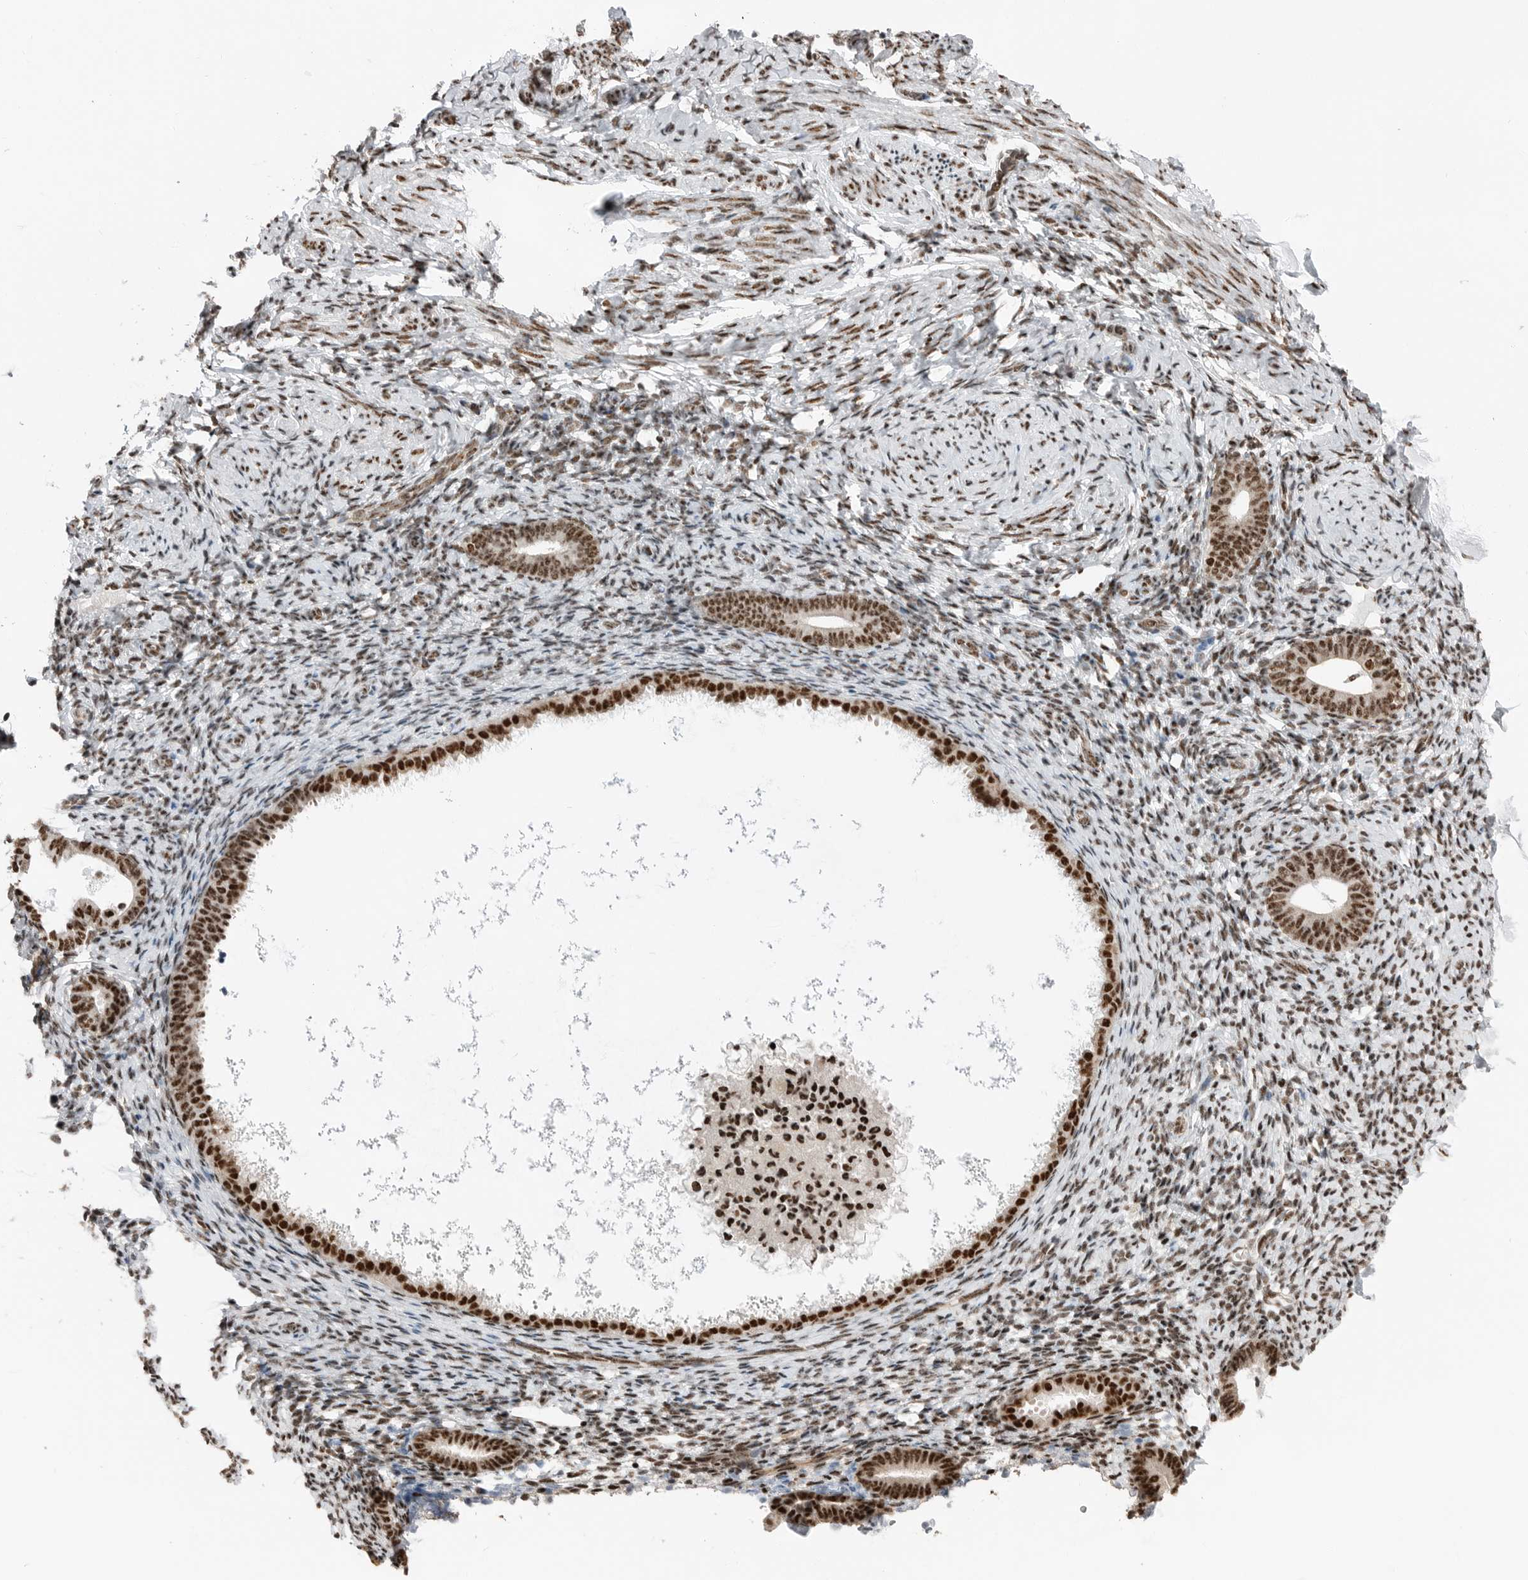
{"staining": {"intensity": "moderate", "quantity": ">75%", "location": "nuclear"}, "tissue": "endometrium", "cell_type": "Cells in endometrial stroma", "image_type": "normal", "snomed": [{"axis": "morphology", "description": "Normal tissue, NOS"}, {"axis": "topography", "description": "Endometrium"}], "caption": "Immunohistochemical staining of benign human endometrium displays moderate nuclear protein staining in approximately >75% of cells in endometrial stroma. The protein is shown in brown color, while the nuclei are stained blue.", "gene": "BLZF1", "patient": {"sex": "female", "age": 51}}